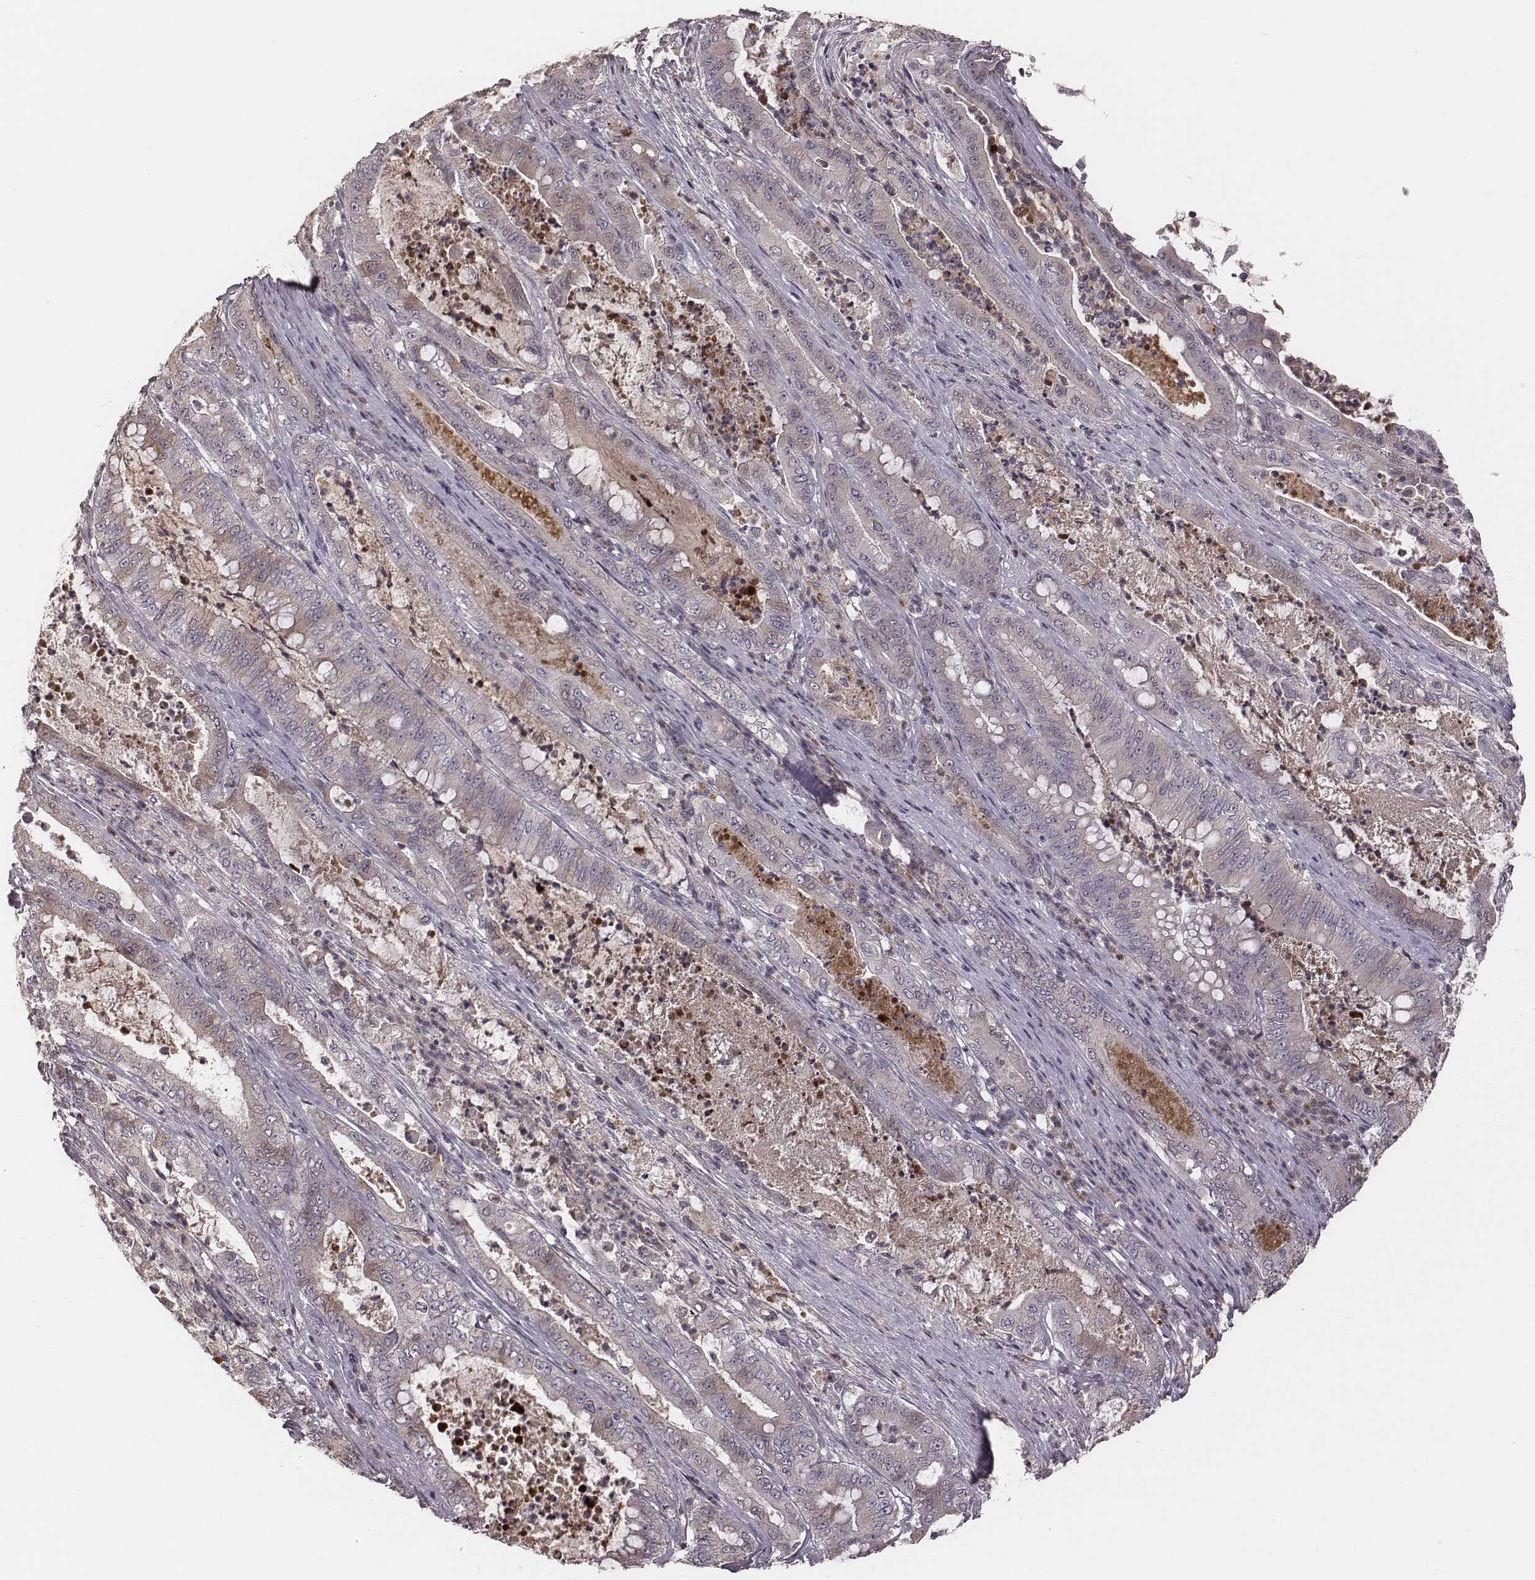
{"staining": {"intensity": "weak", "quantity": "<25%", "location": "cytoplasmic/membranous"}, "tissue": "pancreatic cancer", "cell_type": "Tumor cells", "image_type": "cancer", "snomed": [{"axis": "morphology", "description": "Adenocarcinoma, NOS"}, {"axis": "topography", "description": "Pancreas"}], "caption": "A high-resolution photomicrograph shows immunohistochemistry (IHC) staining of pancreatic cancer (adenocarcinoma), which demonstrates no significant expression in tumor cells.", "gene": "P2RX5", "patient": {"sex": "male", "age": 71}}